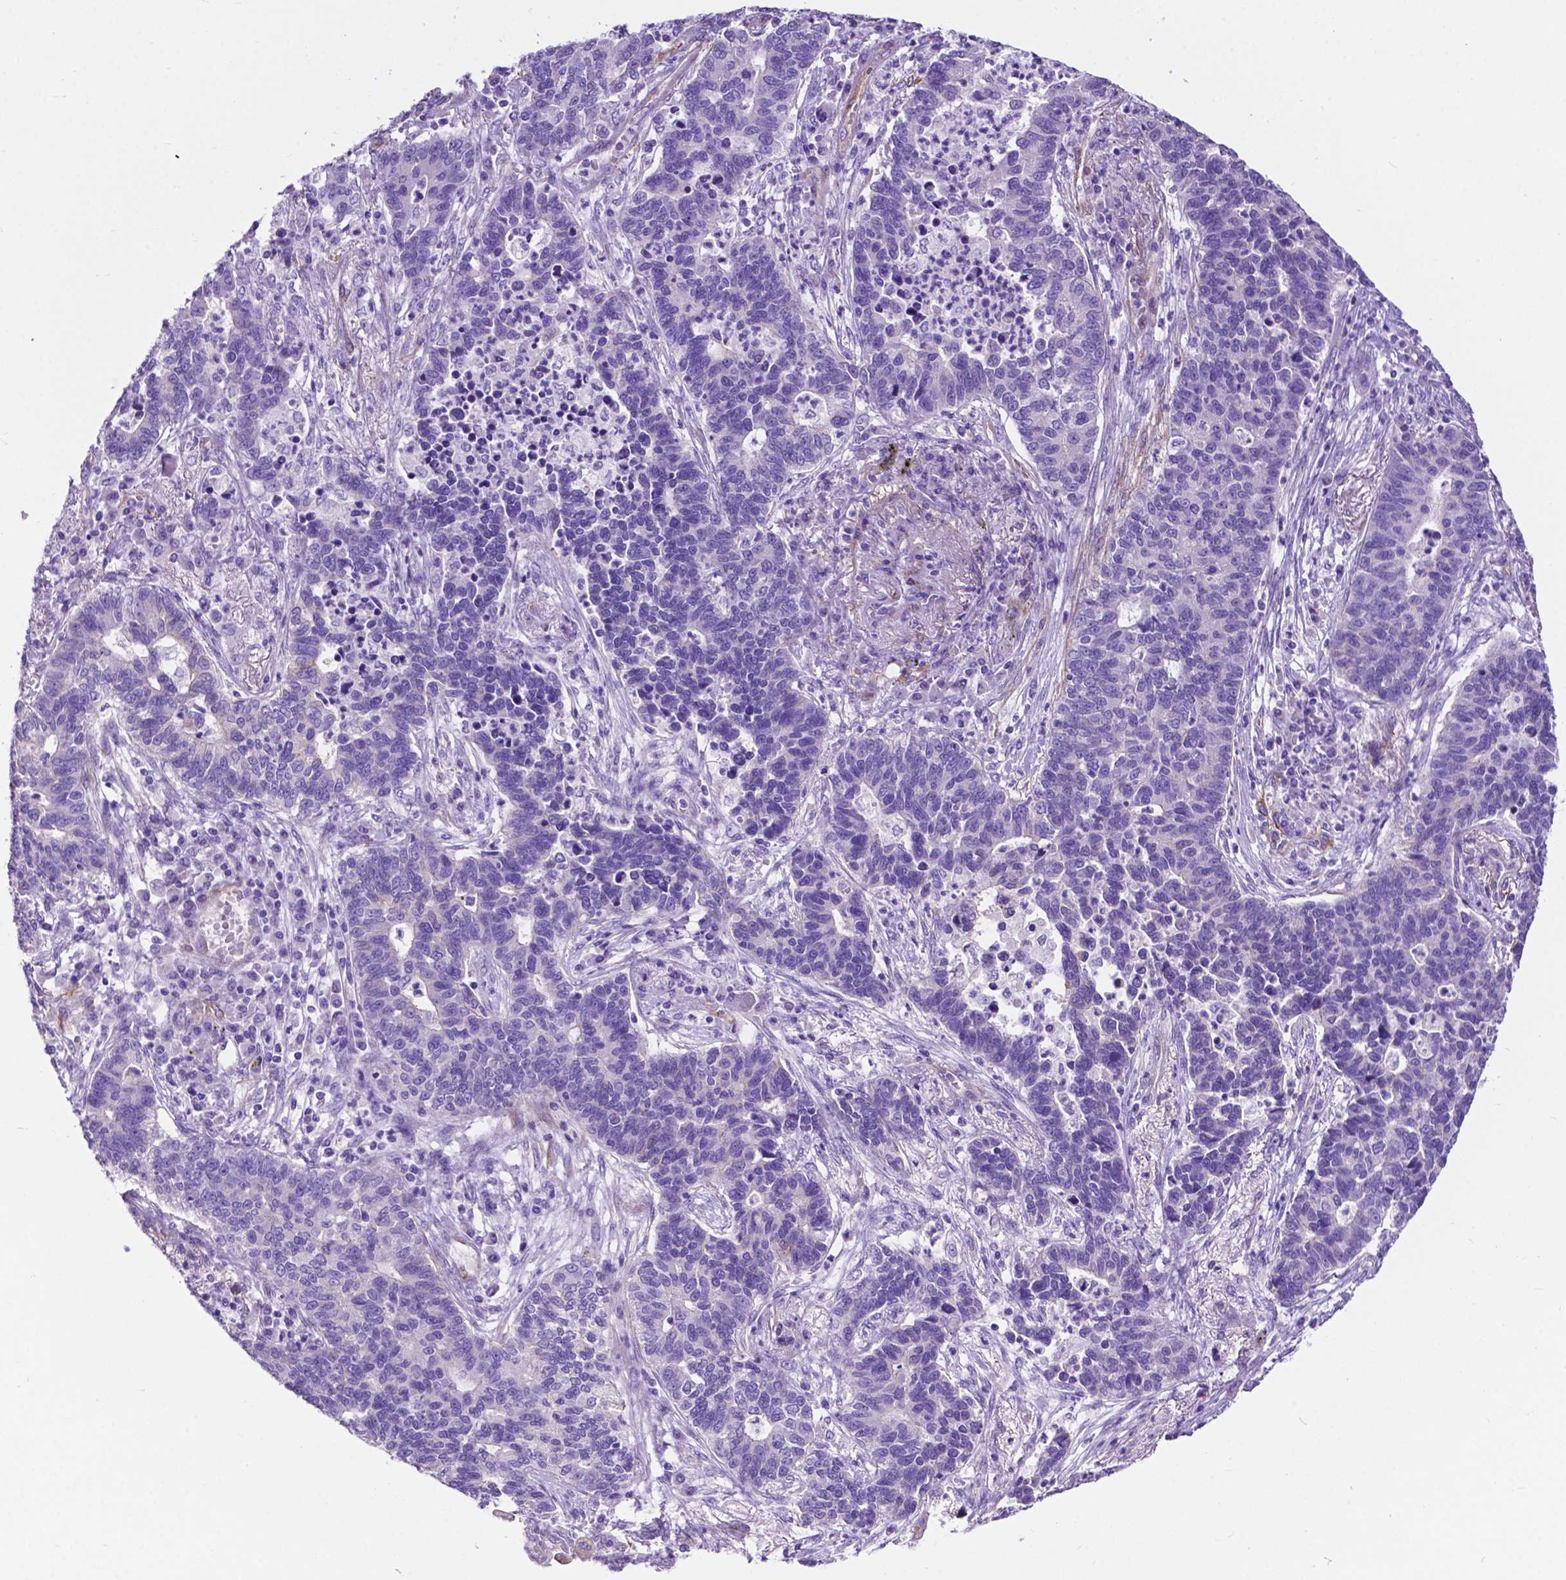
{"staining": {"intensity": "negative", "quantity": "none", "location": "none"}, "tissue": "lung cancer", "cell_type": "Tumor cells", "image_type": "cancer", "snomed": [{"axis": "morphology", "description": "Adenocarcinoma, NOS"}, {"axis": "topography", "description": "Lung"}], "caption": "A high-resolution micrograph shows IHC staining of lung cancer (adenocarcinoma), which shows no significant positivity in tumor cells.", "gene": "PCDHA12", "patient": {"sex": "female", "age": 57}}